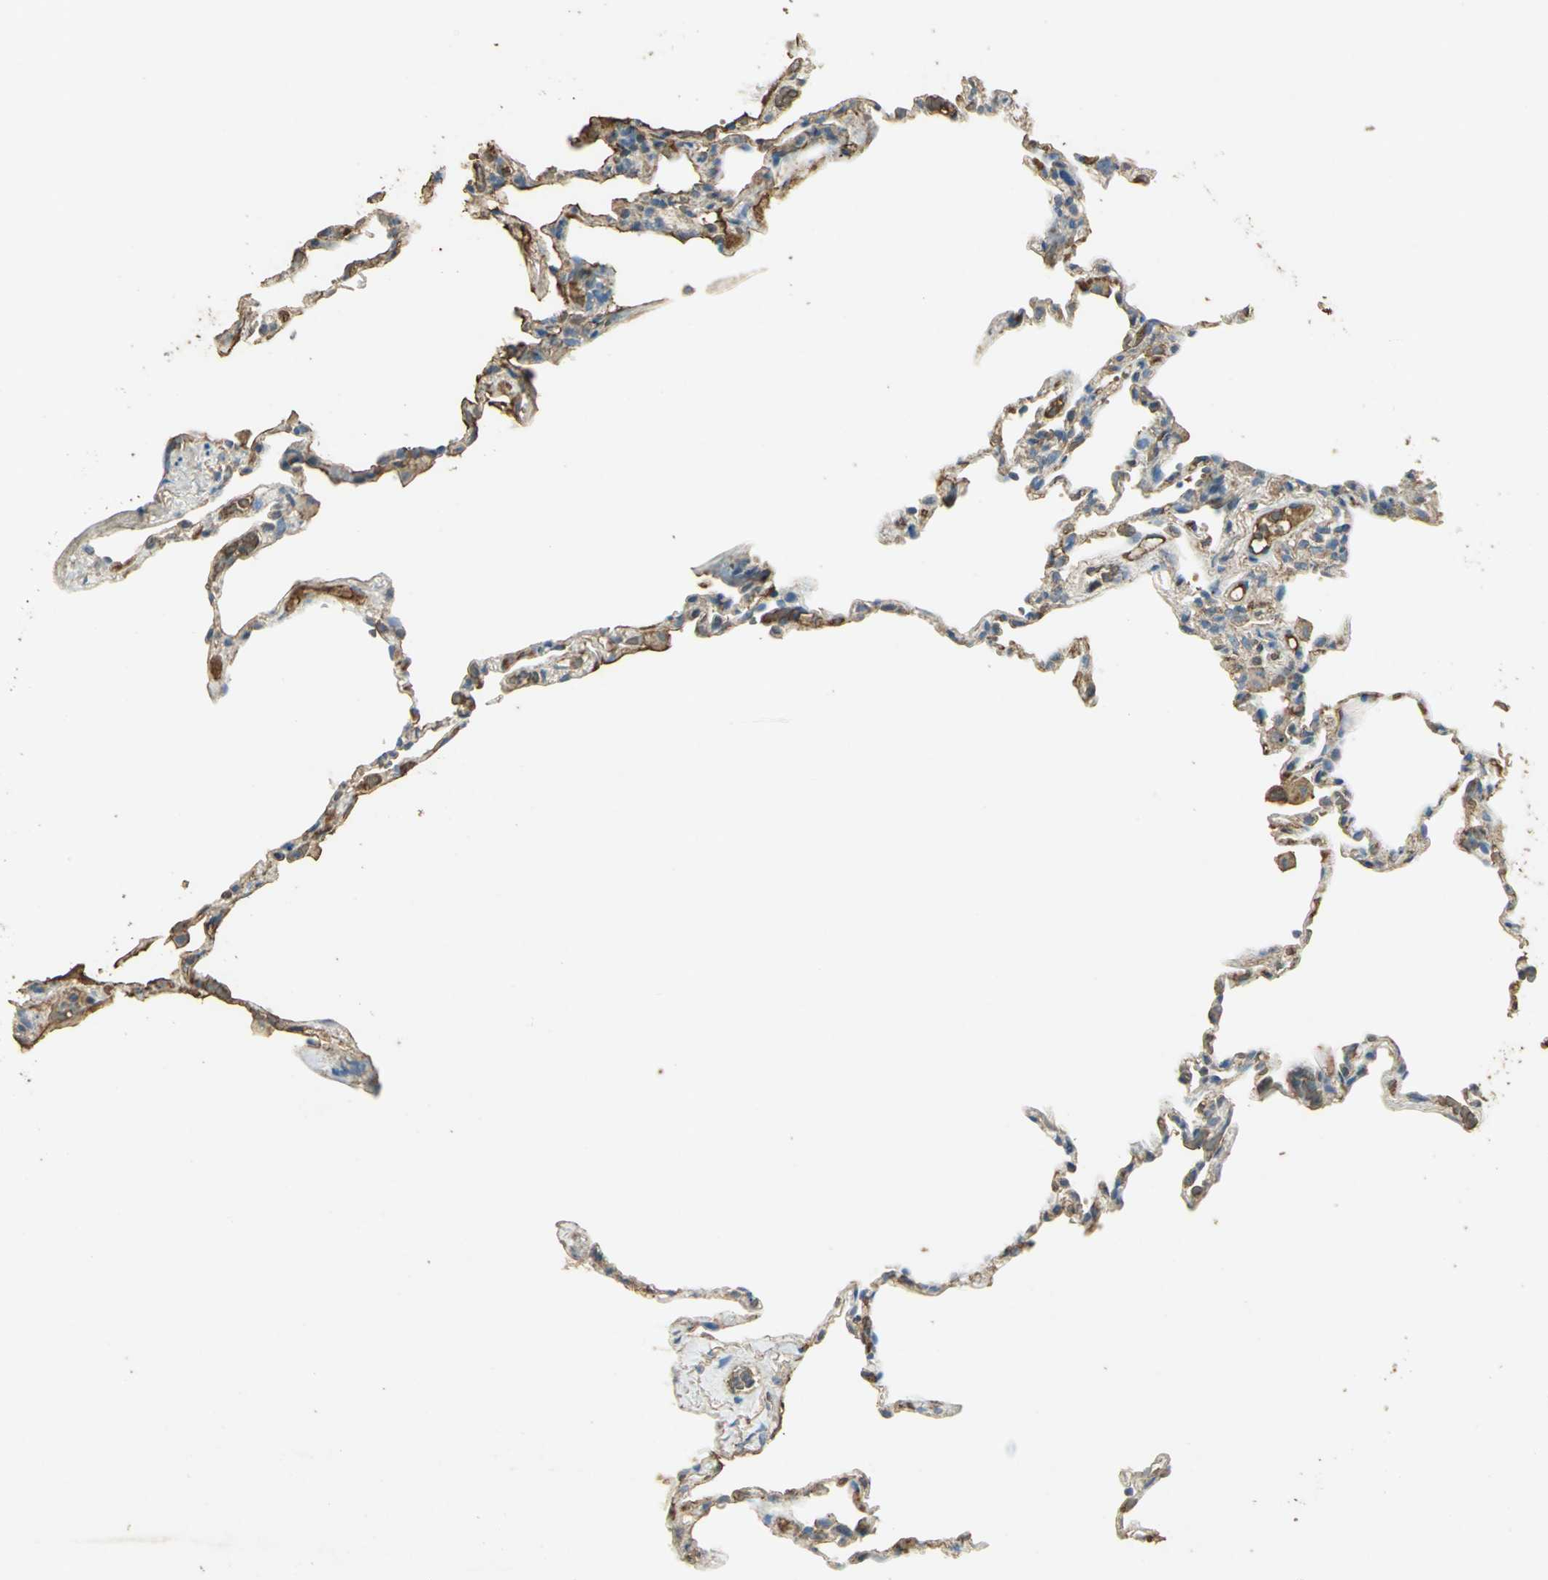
{"staining": {"intensity": "moderate", "quantity": "25%-75%", "location": "cytoplasmic/membranous"}, "tissue": "lung", "cell_type": "Alveolar cells", "image_type": "normal", "snomed": [{"axis": "morphology", "description": "Normal tissue, NOS"}, {"axis": "topography", "description": "Lung"}], "caption": "Immunohistochemistry histopathology image of normal lung: lung stained using IHC exhibits medium levels of moderate protein expression localized specifically in the cytoplasmic/membranous of alveolar cells, appearing as a cytoplasmic/membranous brown color.", "gene": "TRAPPC2", "patient": {"sex": "male", "age": 59}}